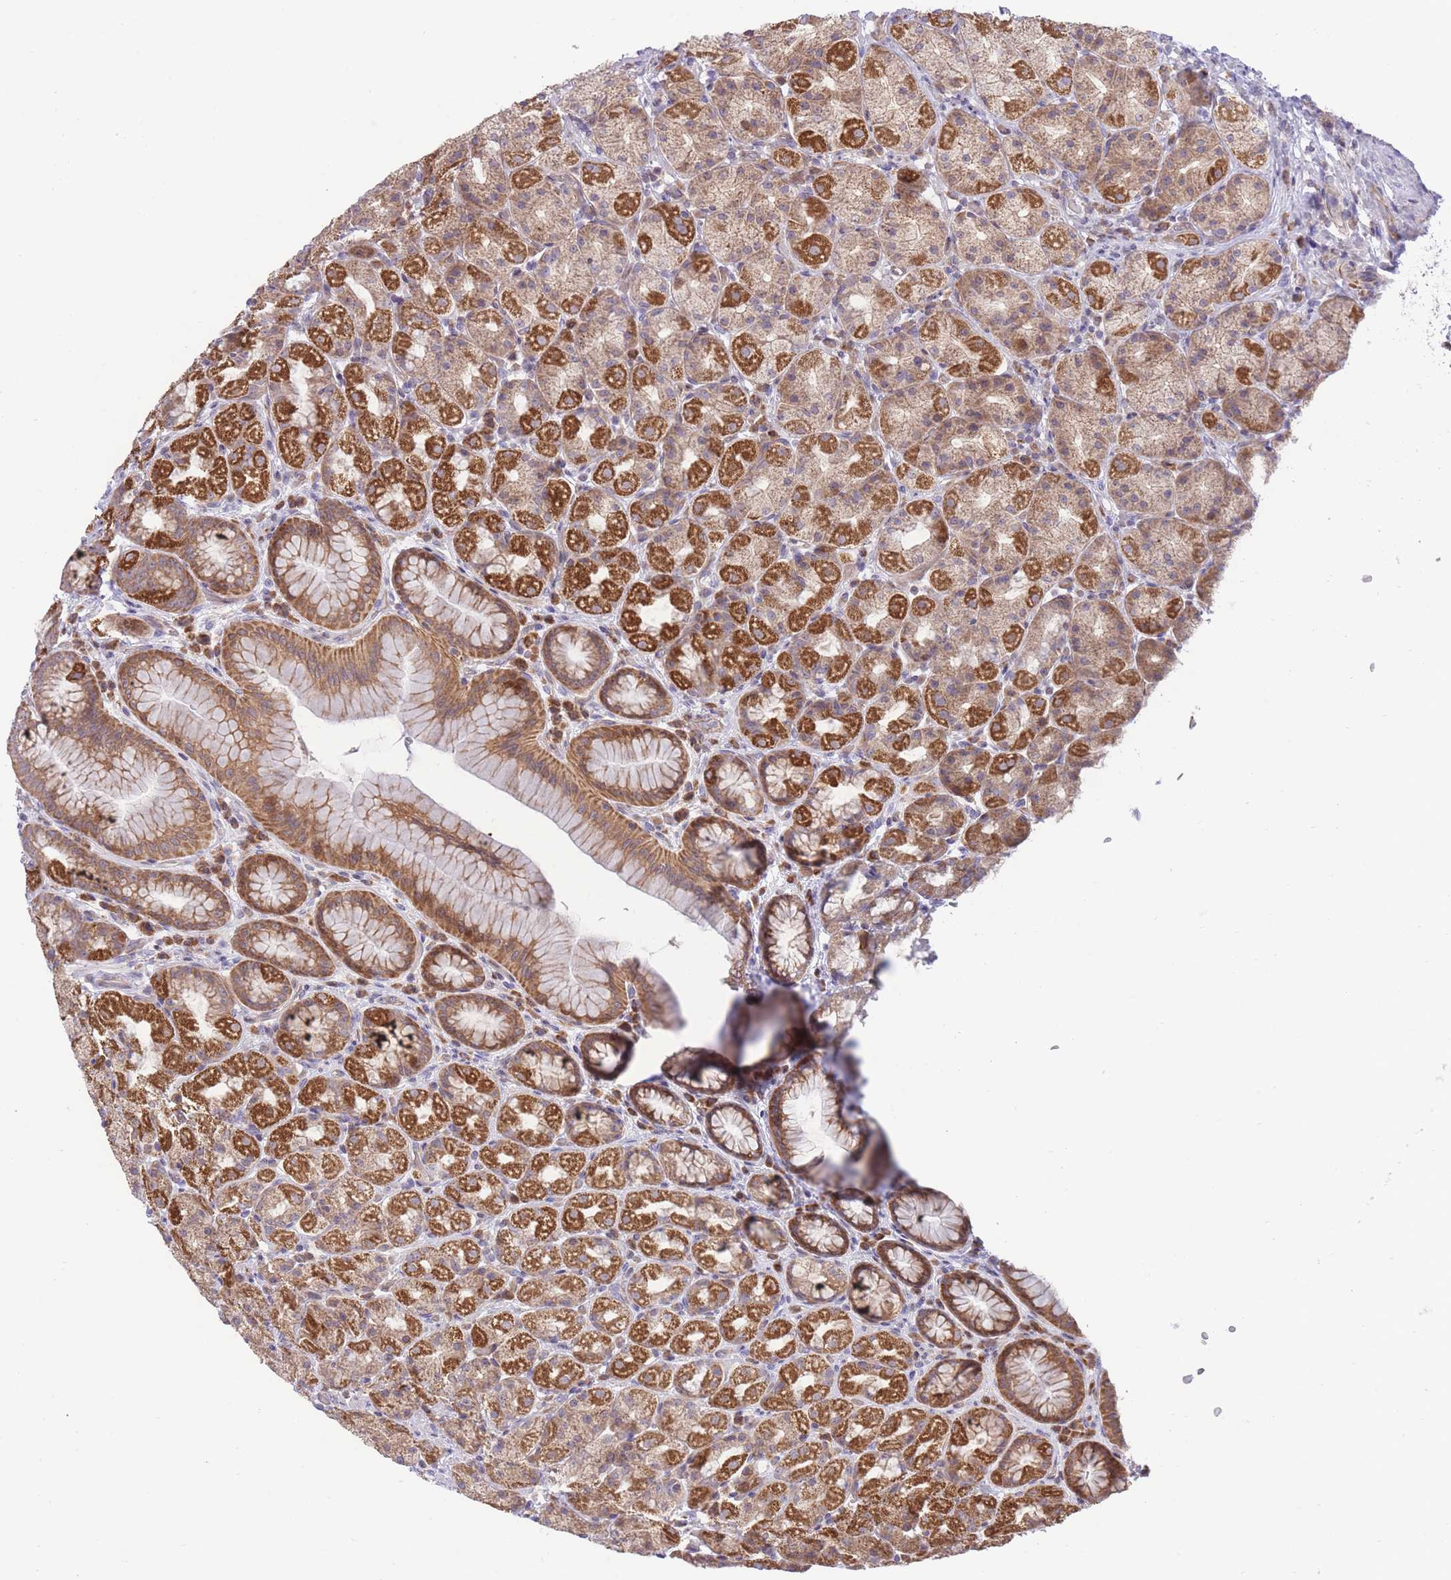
{"staining": {"intensity": "strong", "quantity": ">75%", "location": "cytoplasmic/membranous"}, "tissue": "stomach", "cell_type": "Glandular cells", "image_type": "normal", "snomed": [{"axis": "morphology", "description": "Normal tissue, NOS"}, {"axis": "topography", "description": "Stomach, upper"}, {"axis": "topography", "description": "Stomach"}], "caption": "A brown stain shows strong cytoplasmic/membranous positivity of a protein in glandular cells of benign human stomach.", "gene": "BOLA2B", "patient": {"sex": "male", "age": 68}}